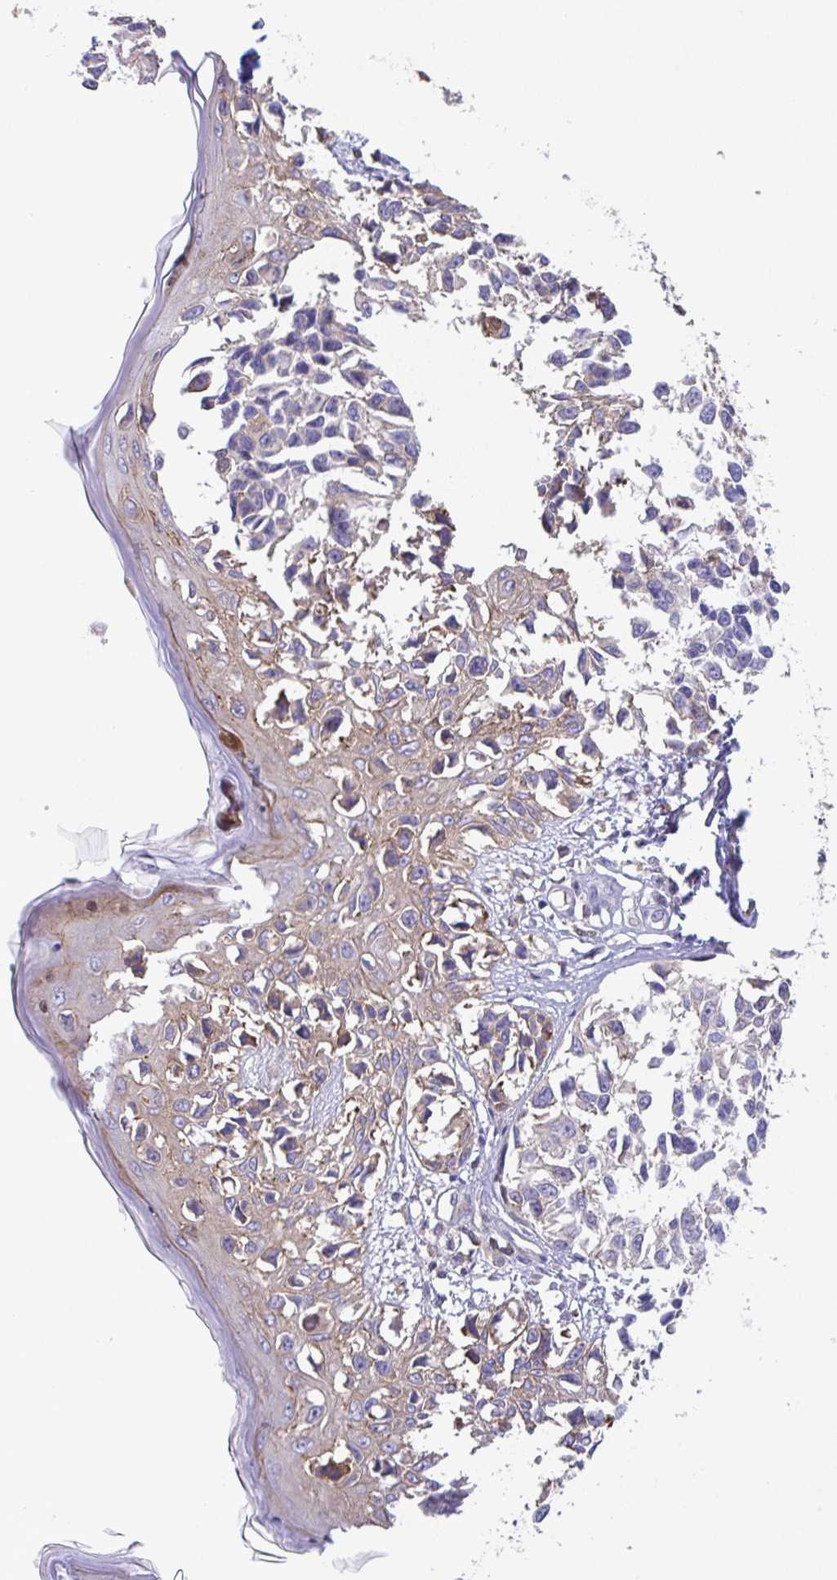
{"staining": {"intensity": "weak", "quantity": "25%-75%", "location": "cytoplasmic/membranous"}, "tissue": "melanoma", "cell_type": "Tumor cells", "image_type": "cancer", "snomed": [{"axis": "morphology", "description": "Malignant melanoma, NOS"}, {"axis": "topography", "description": "Skin"}], "caption": "Melanoma tissue reveals weak cytoplasmic/membranous staining in approximately 25%-75% of tumor cells, visualized by immunohistochemistry. Nuclei are stained in blue.", "gene": "YARS2", "patient": {"sex": "male", "age": 73}}